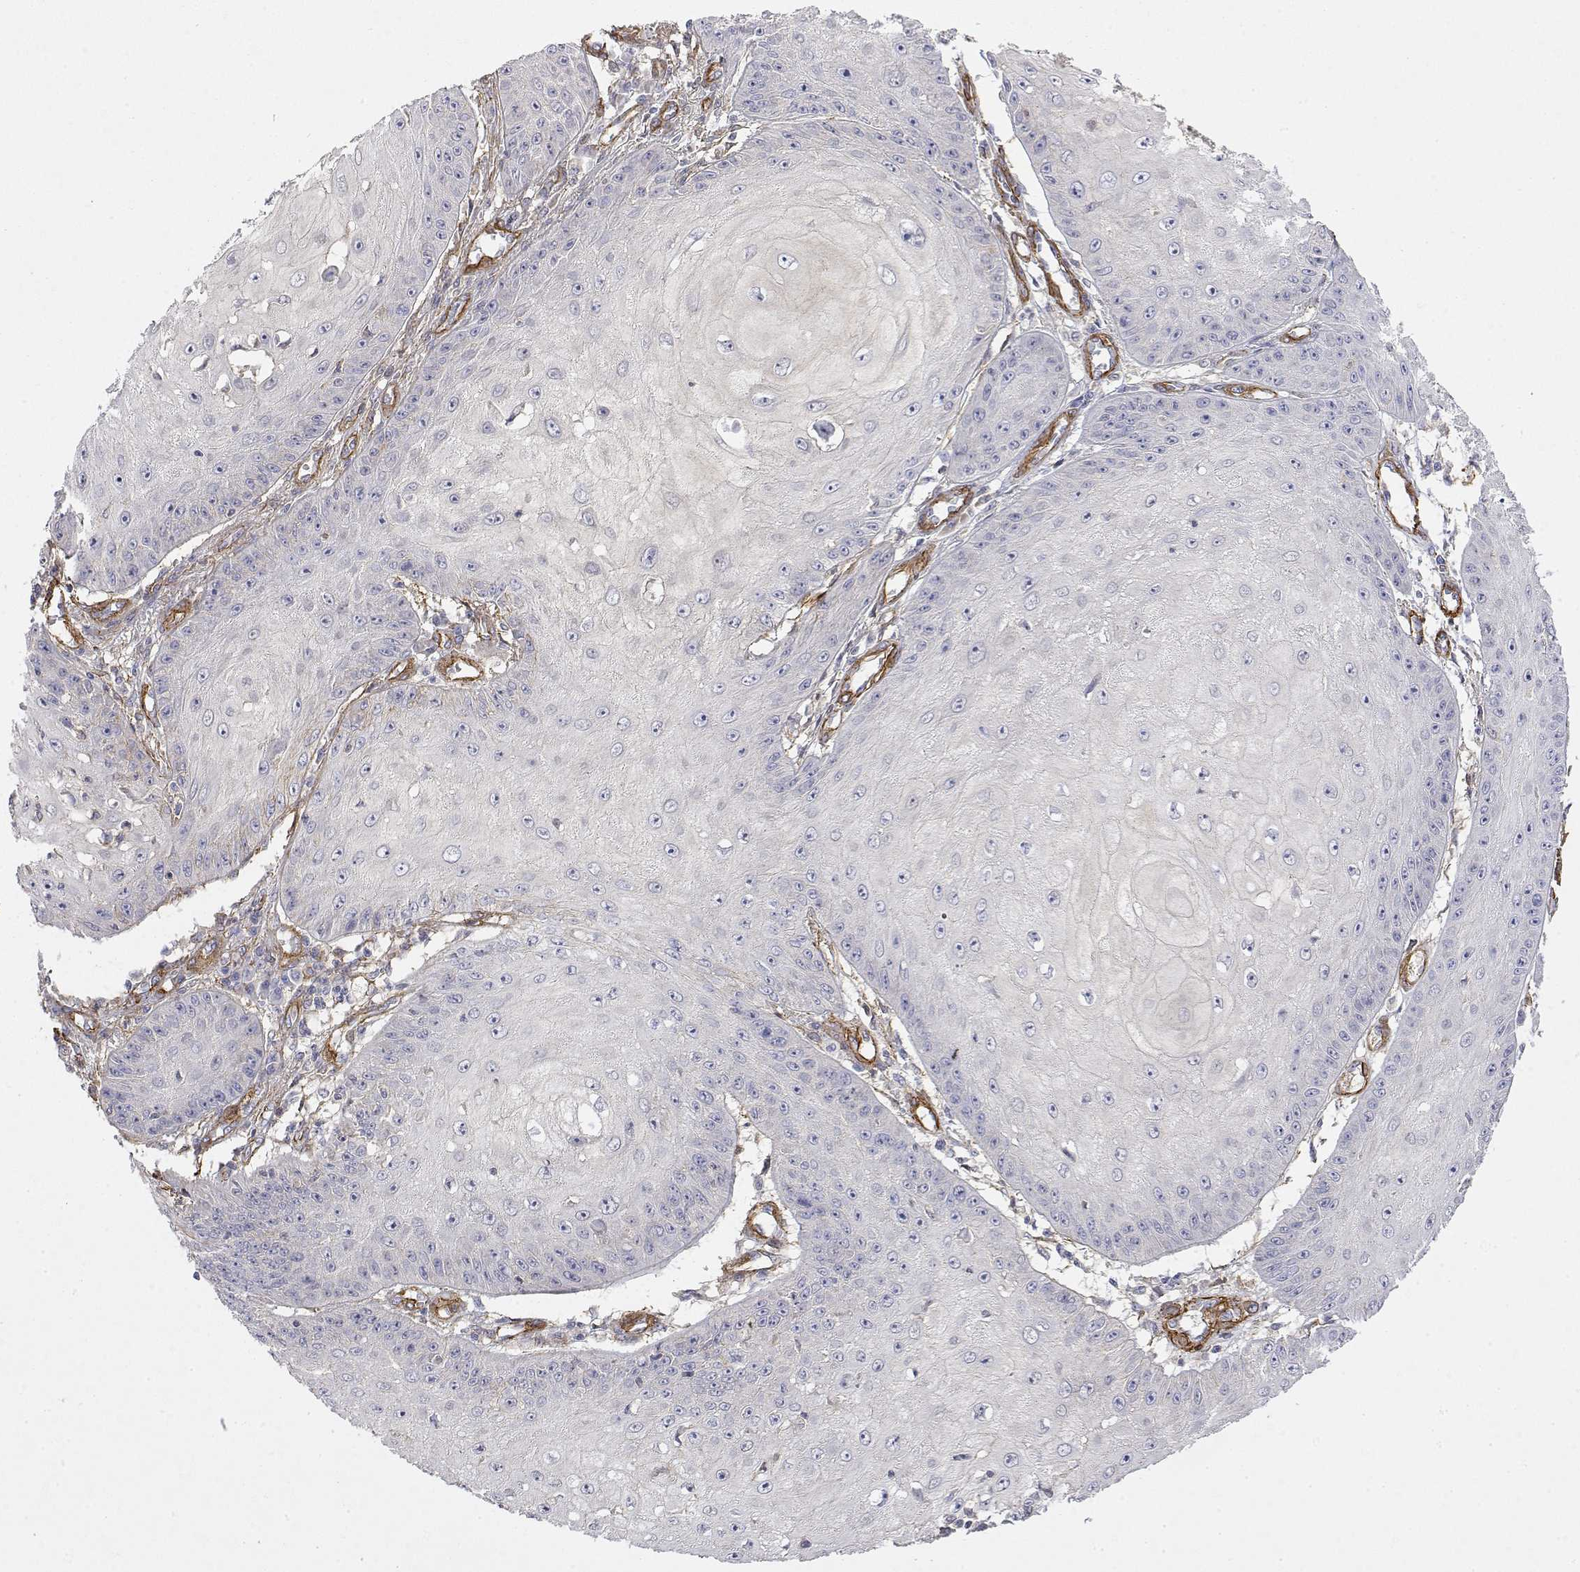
{"staining": {"intensity": "negative", "quantity": "none", "location": "none"}, "tissue": "skin cancer", "cell_type": "Tumor cells", "image_type": "cancer", "snomed": [{"axis": "morphology", "description": "Squamous cell carcinoma, NOS"}, {"axis": "topography", "description": "Skin"}], "caption": "Tumor cells show no significant staining in skin squamous cell carcinoma. (DAB (3,3'-diaminobenzidine) IHC, high magnification).", "gene": "SOWAHD", "patient": {"sex": "male", "age": 70}}